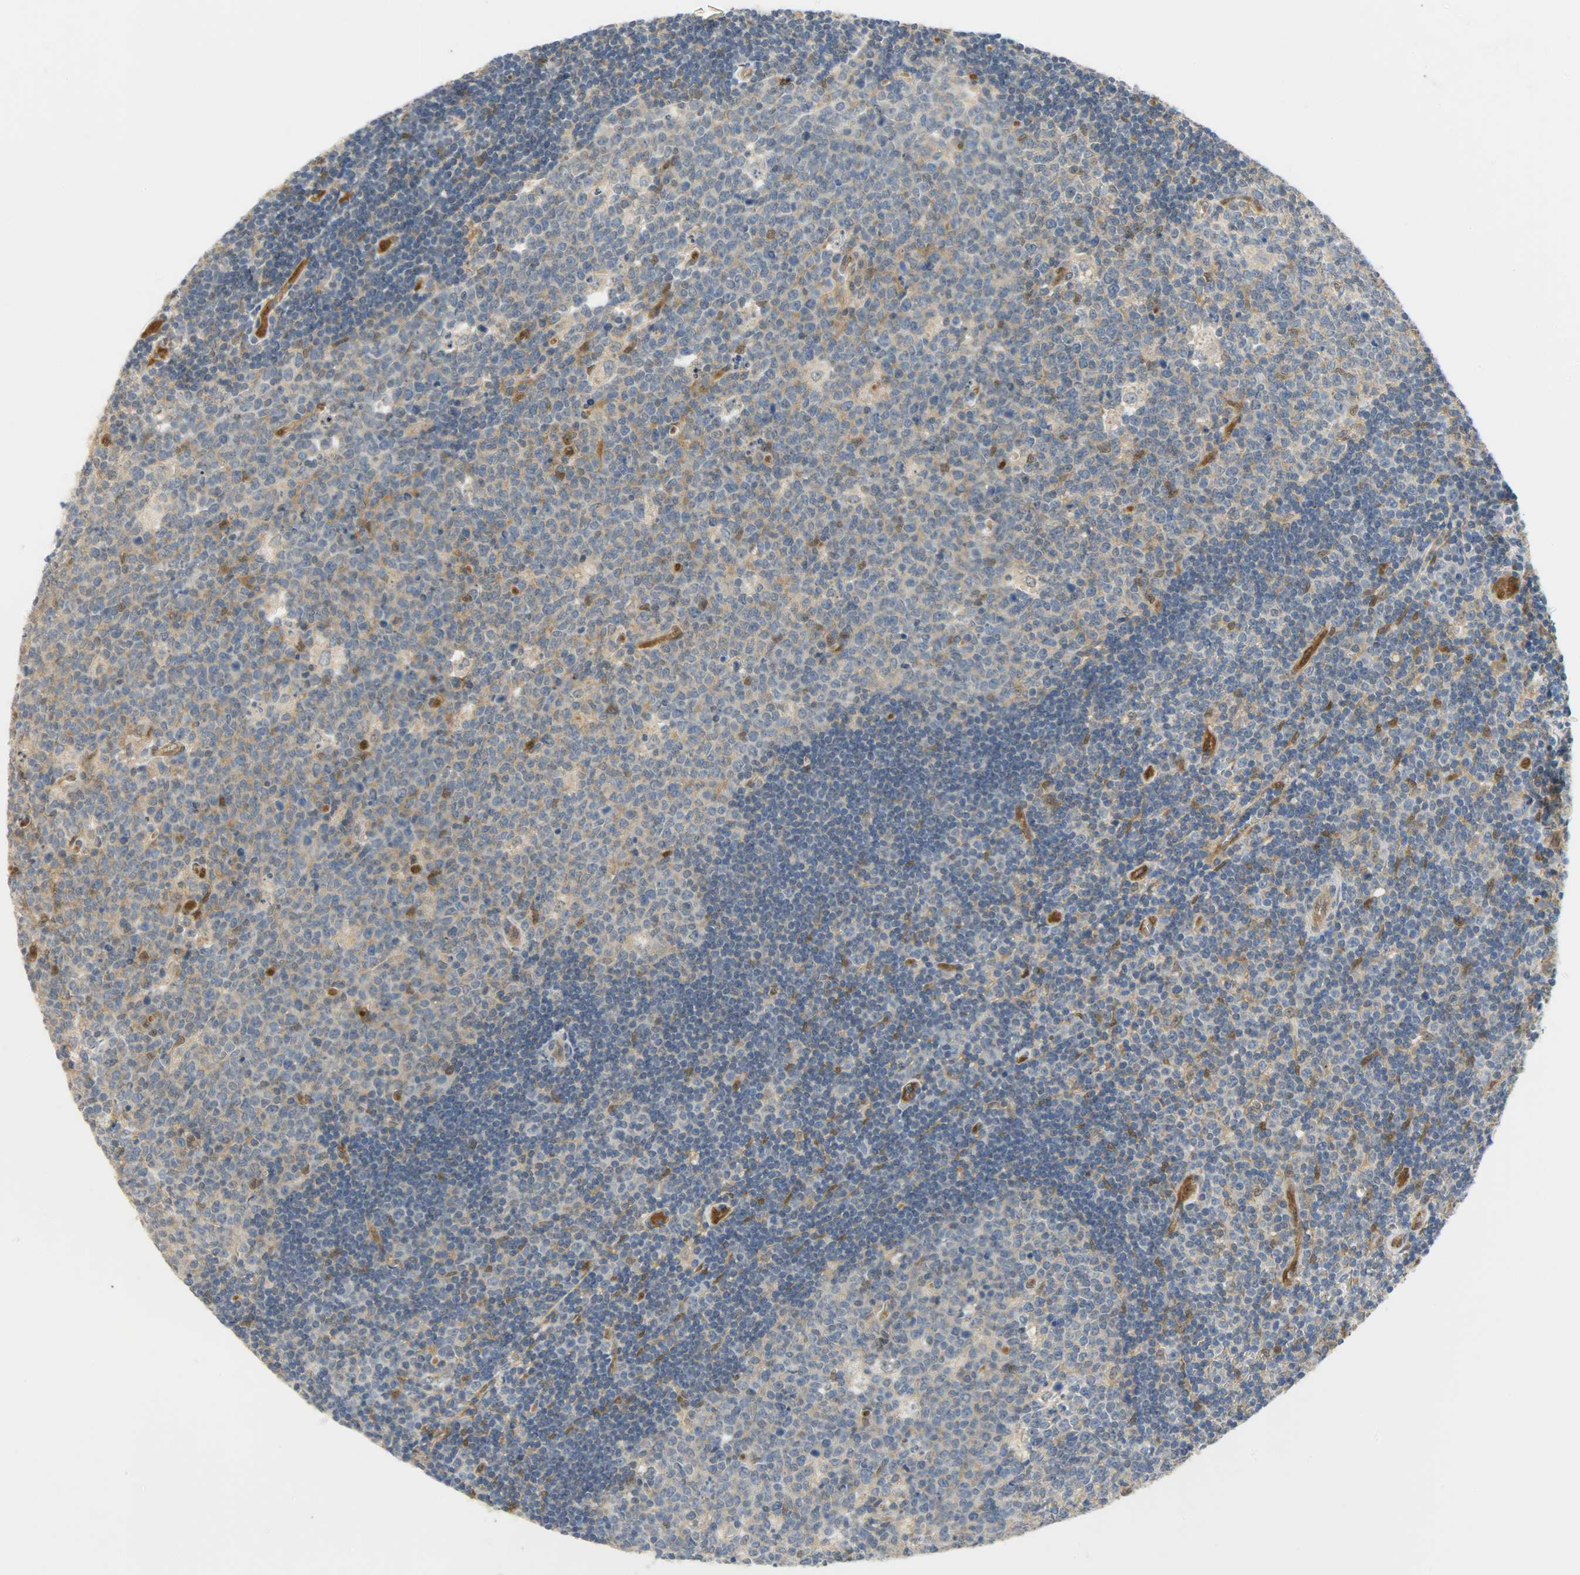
{"staining": {"intensity": "moderate", "quantity": "<25%", "location": "nuclear"}, "tissue": "lymph node", "cell_type": "Germinal center cells", "image_type": "normal", "snomed": [{"axis": "morphology", "description": "Normal tissue, NOS"}, {"axis": "topography", "description": "Lymph node"}, {"axis": "topography", "description": "Salivary gland"}], "caption": "Immunohistochemical staining of normal human lymph node reveals low levels of moderate nuclear positivity in about <25% of germinal center cells.", "gene": "FKBP1A", "patient": {"sex": "male", "age": 8}}